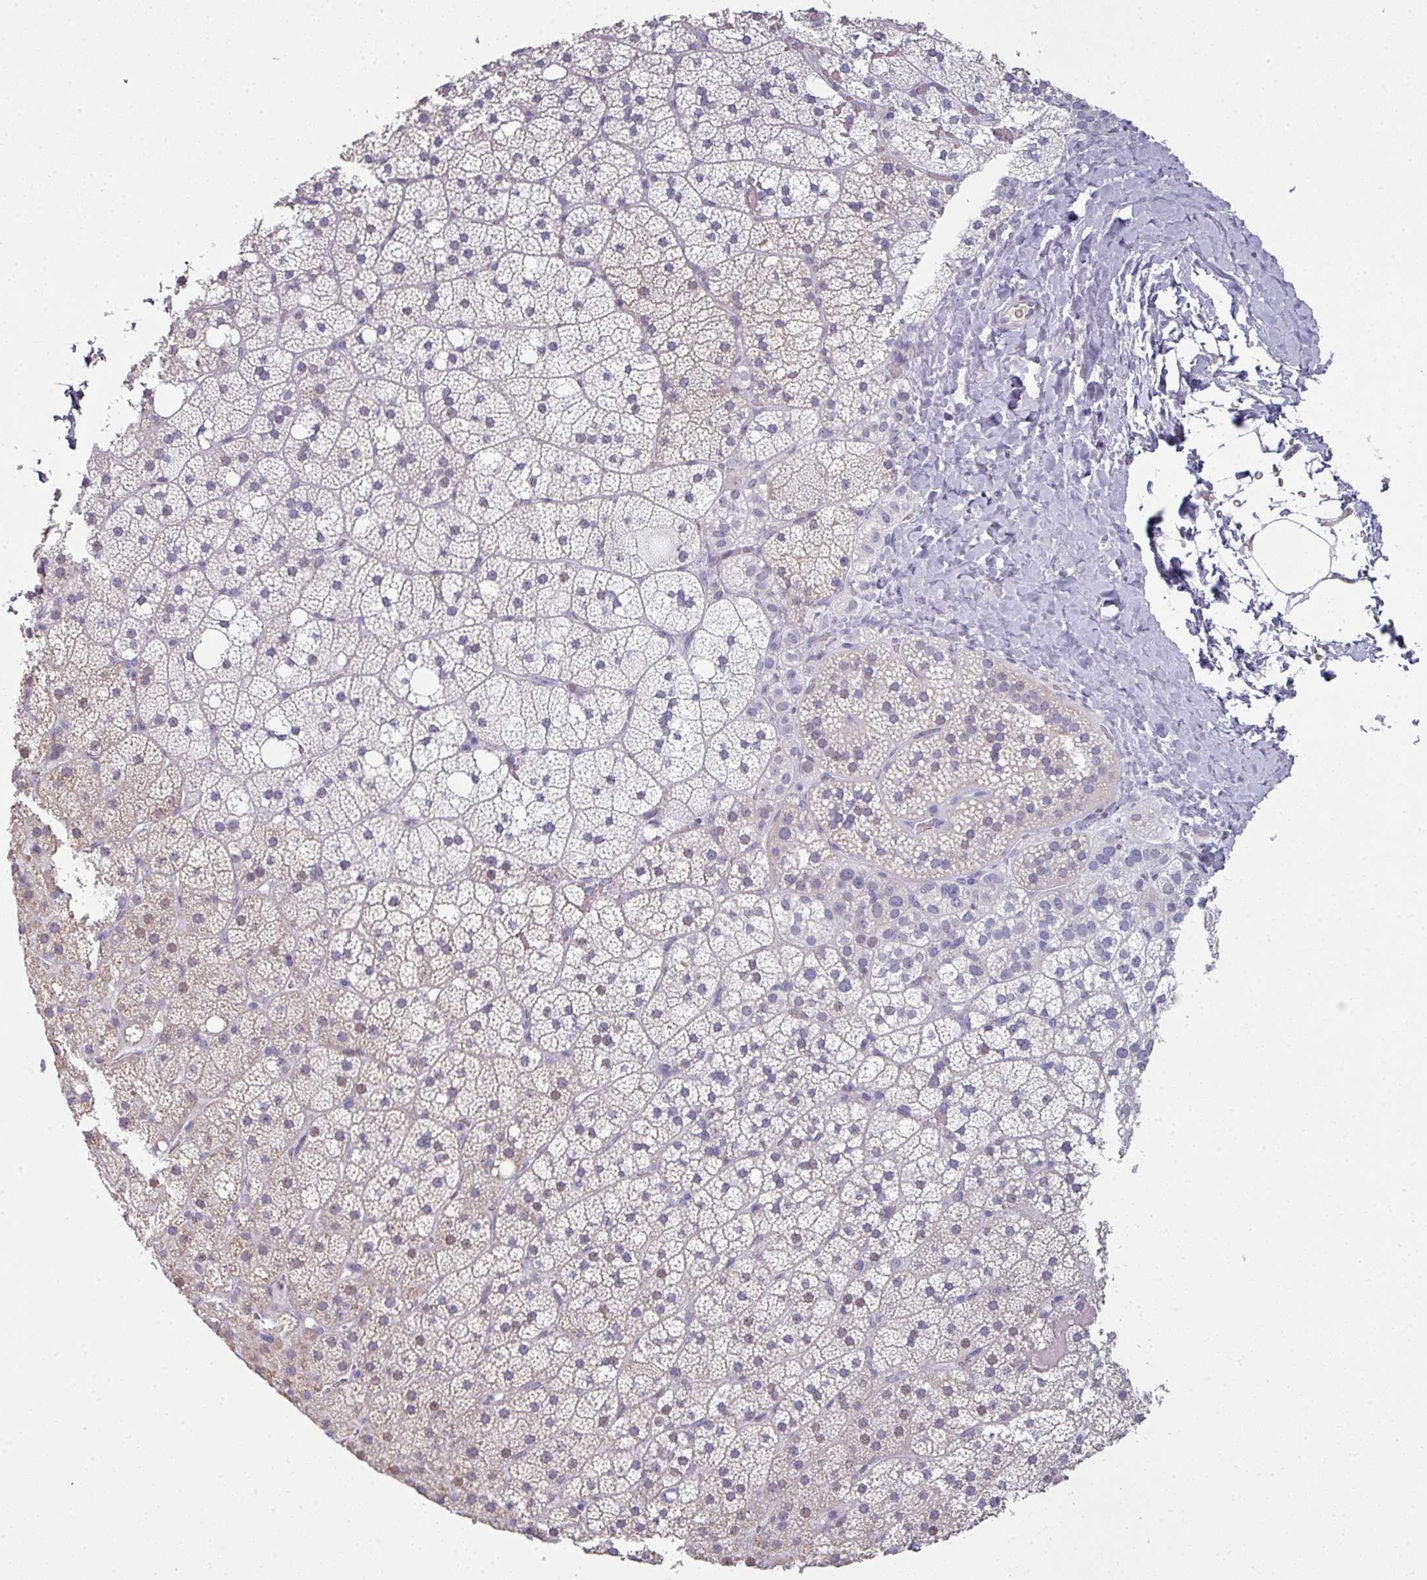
{"staining": {"intensity": "negative", "quantity": "none", "location": "none"}, "tissue": "adrenal gland", "cell_type": "Glandular cells", "image_type": "normal", "snomed": [{"axis": "morphology", "description": "Normal tissue, NOS"}, {"axis": "topography", "description": "Adrenal gland"}], "caption": "Immunohistochemistry image of unremarkable adrenal gland: adrenal gland stained with DAB shows no significant protein staining in glandular cells. (Immunohistochemistry, brightfield microscopy, high magnification).", "gene": "GTF2H3", "patient": {"sex": "male", "age": 53}}